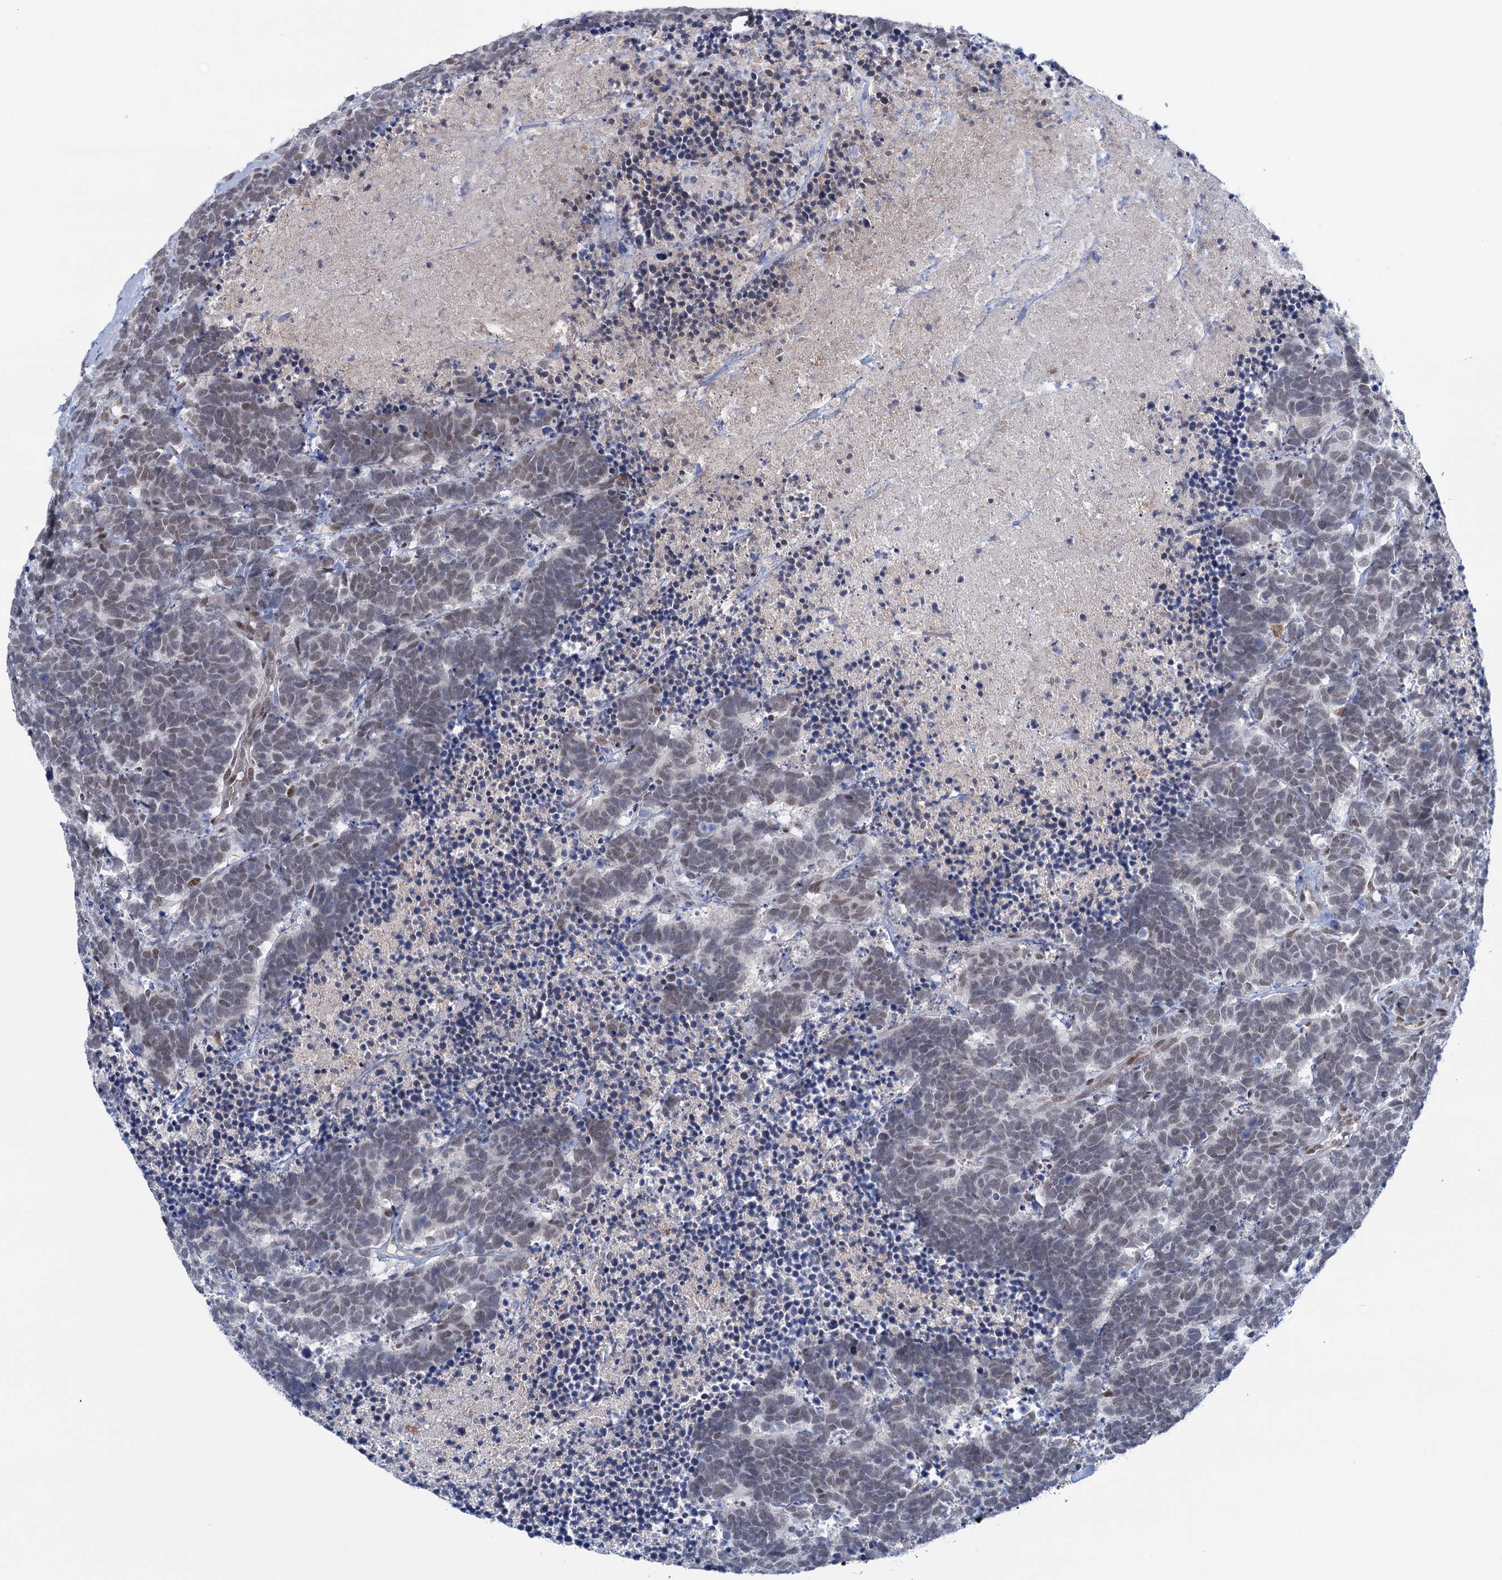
{"staining": {"intensity": "weak", "quantity": "<25%", "location": "nuclear"}, "tissue": "carcinoid", "cell_type": "Tumor cells", "image_type": "cancer", "snomed": [{"axis": "morphology", "description": "Carcinoma, NOS"}, {"axis": "morphology", "description": "Carcinoid, malignant, NOS"}, {"axis": "topography", "description": "Urinary bladder"}], "caption": "The immunohistochemistry (IHC) image has no significant staining in tumor cells of carcinoid tissue.", "gene": "FAM53A", "patient": {"sex": "male", "age": 57}}